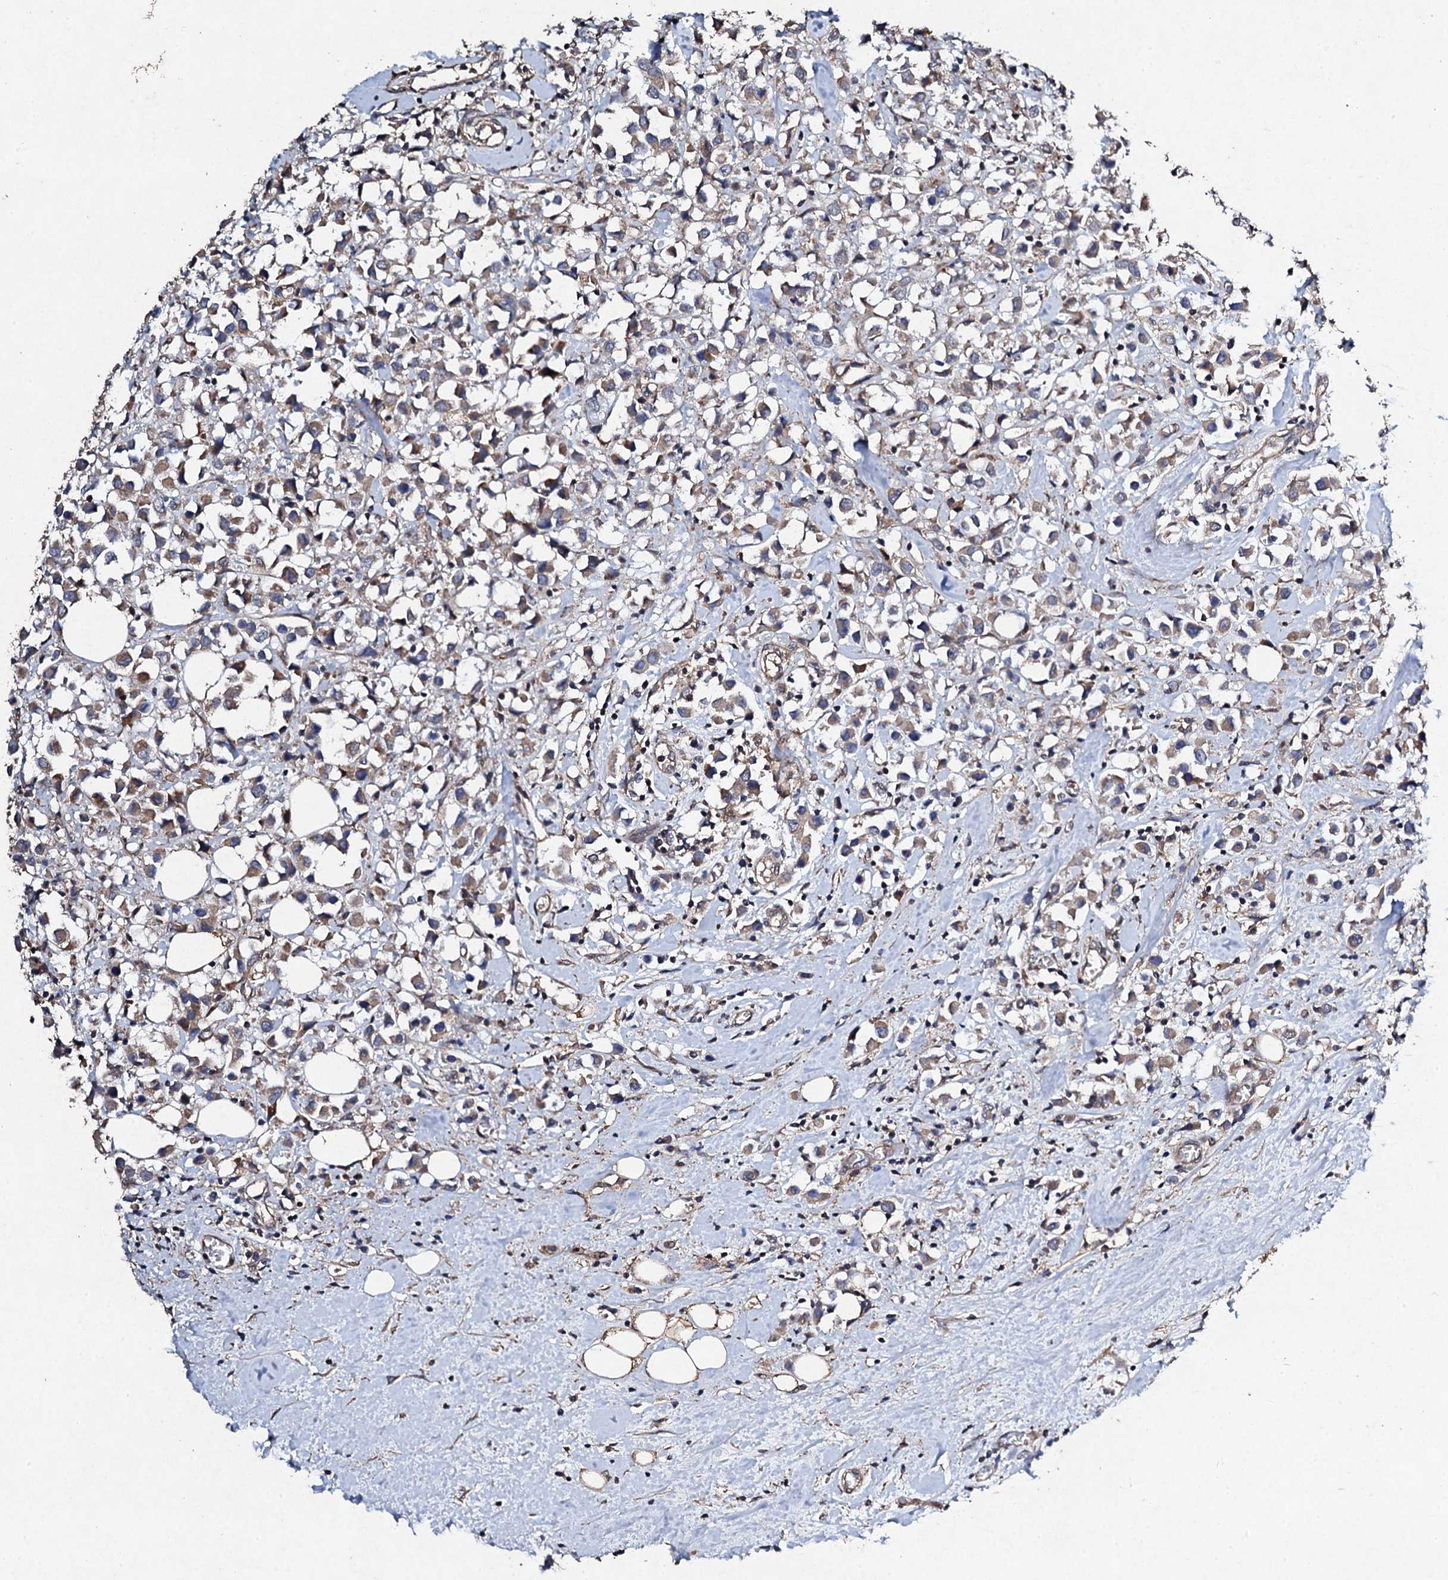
{"staining": {"intensity": "moderate", "quantity": ">75%", "location": "cytoplasmic/membranous"}, "tissue": "breast cancer", "cell_type": "Tumor cells", "image_type": "cancer", "snomed": [{"axis": "morphology", "description": "Duct carcinoma"}, {"axis": "topography", "description": "Breast"}], "caption": "The micrograph demonstrates staining of breast infiltrating ductal carcinoma, revealing moderate cytoplasmic/membranous protein staining (brown color) within tumor cells.", "gene": "MOCOS", "patient": {"sex": "female", "age": 61}}